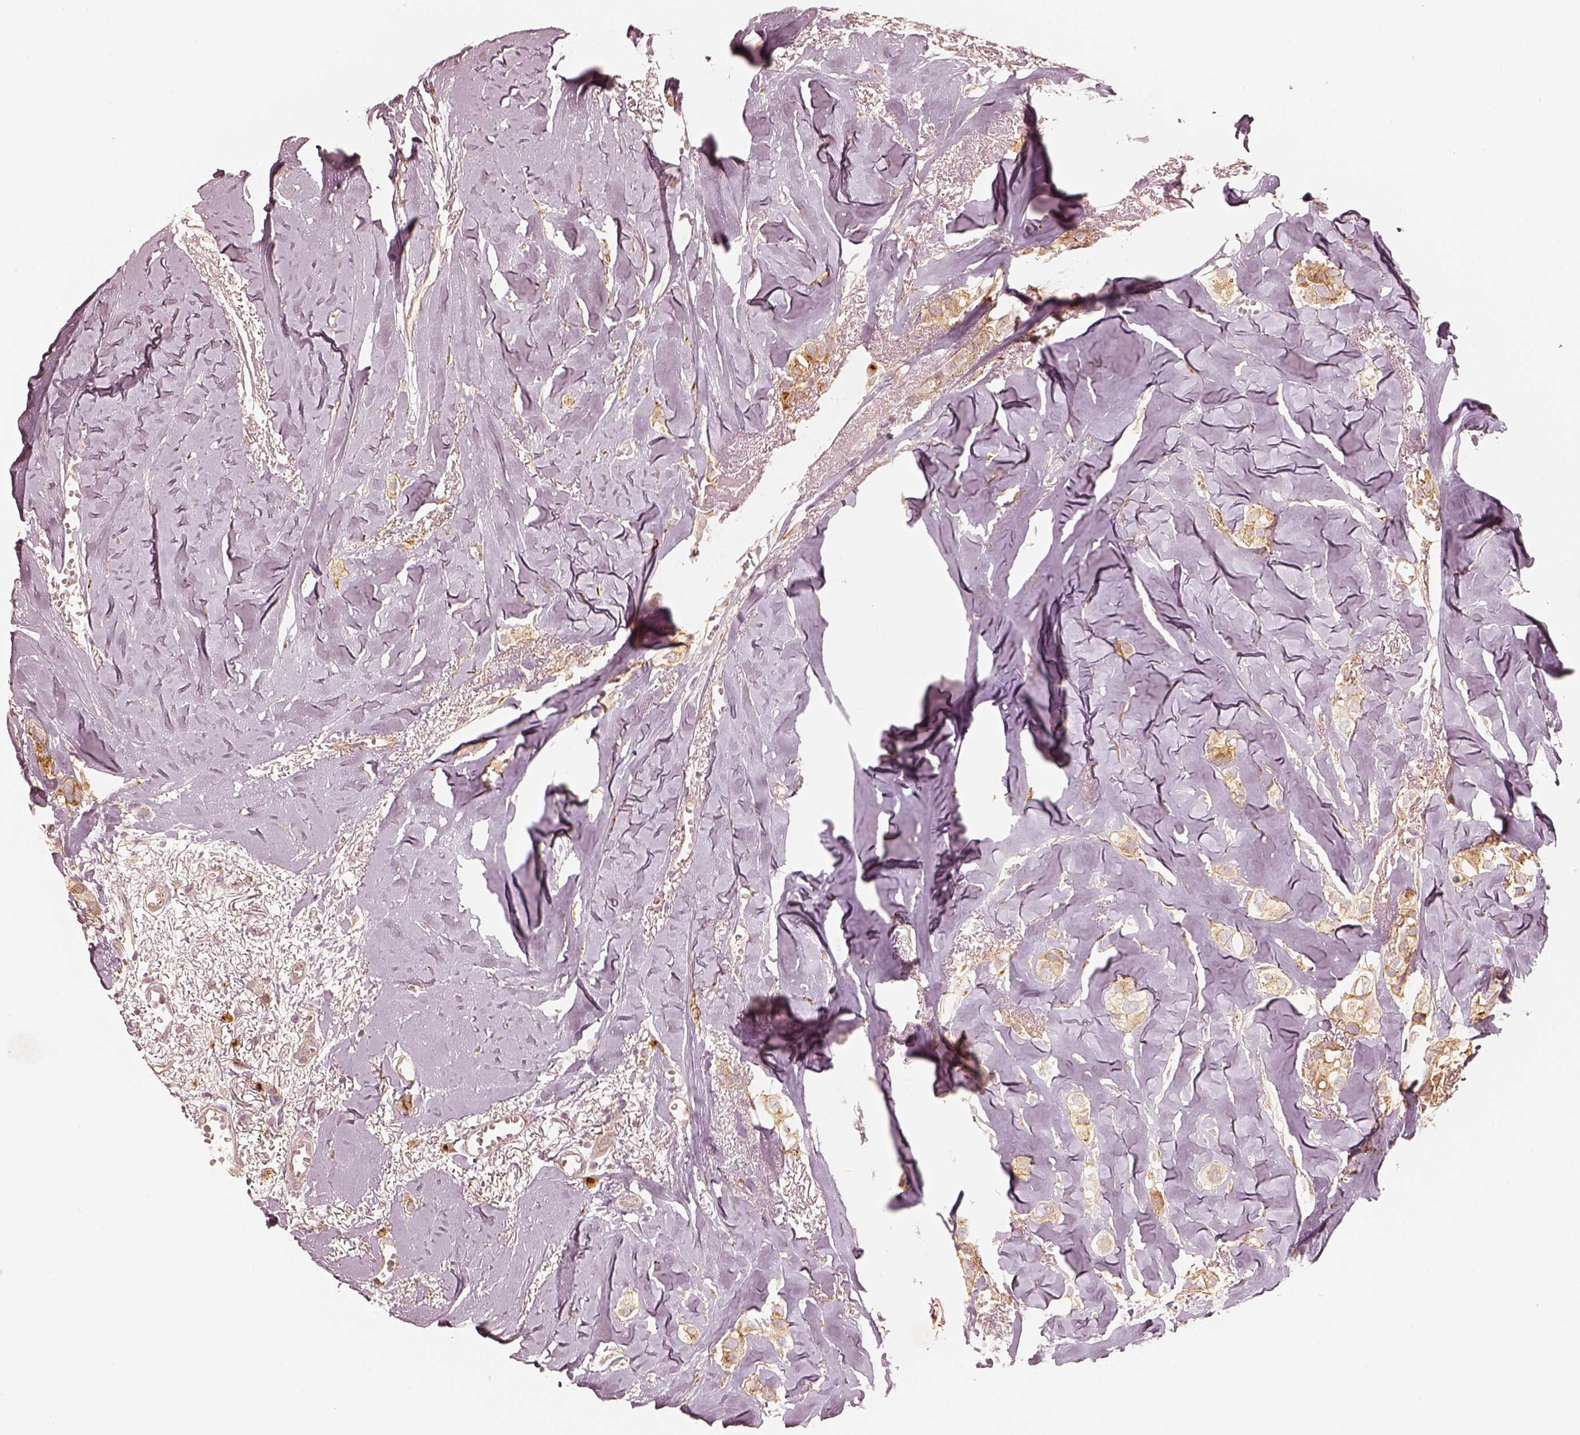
{"staining": {"intensity": "moderate", "quantity": ">75%", "location": "cytoplasmic/membranous"}, "tissue": "breast cancer", "cell_type": "Tumor cells", "image_type": "cancer", "snomed": [{"axis": "morphology", "description": "Duct carcinoma"}, {"axis": "topography", "description": "Breast"}], "caption": "The image displays immunohistochemical staining of breast infiltrating ductal carcinoma. There is moderate cytoplasmic/membranous positivity is seen in approximately >75% of tumor cells.", "gene": "GORASP2", "patient": {"sex": "female", "age": 85}}